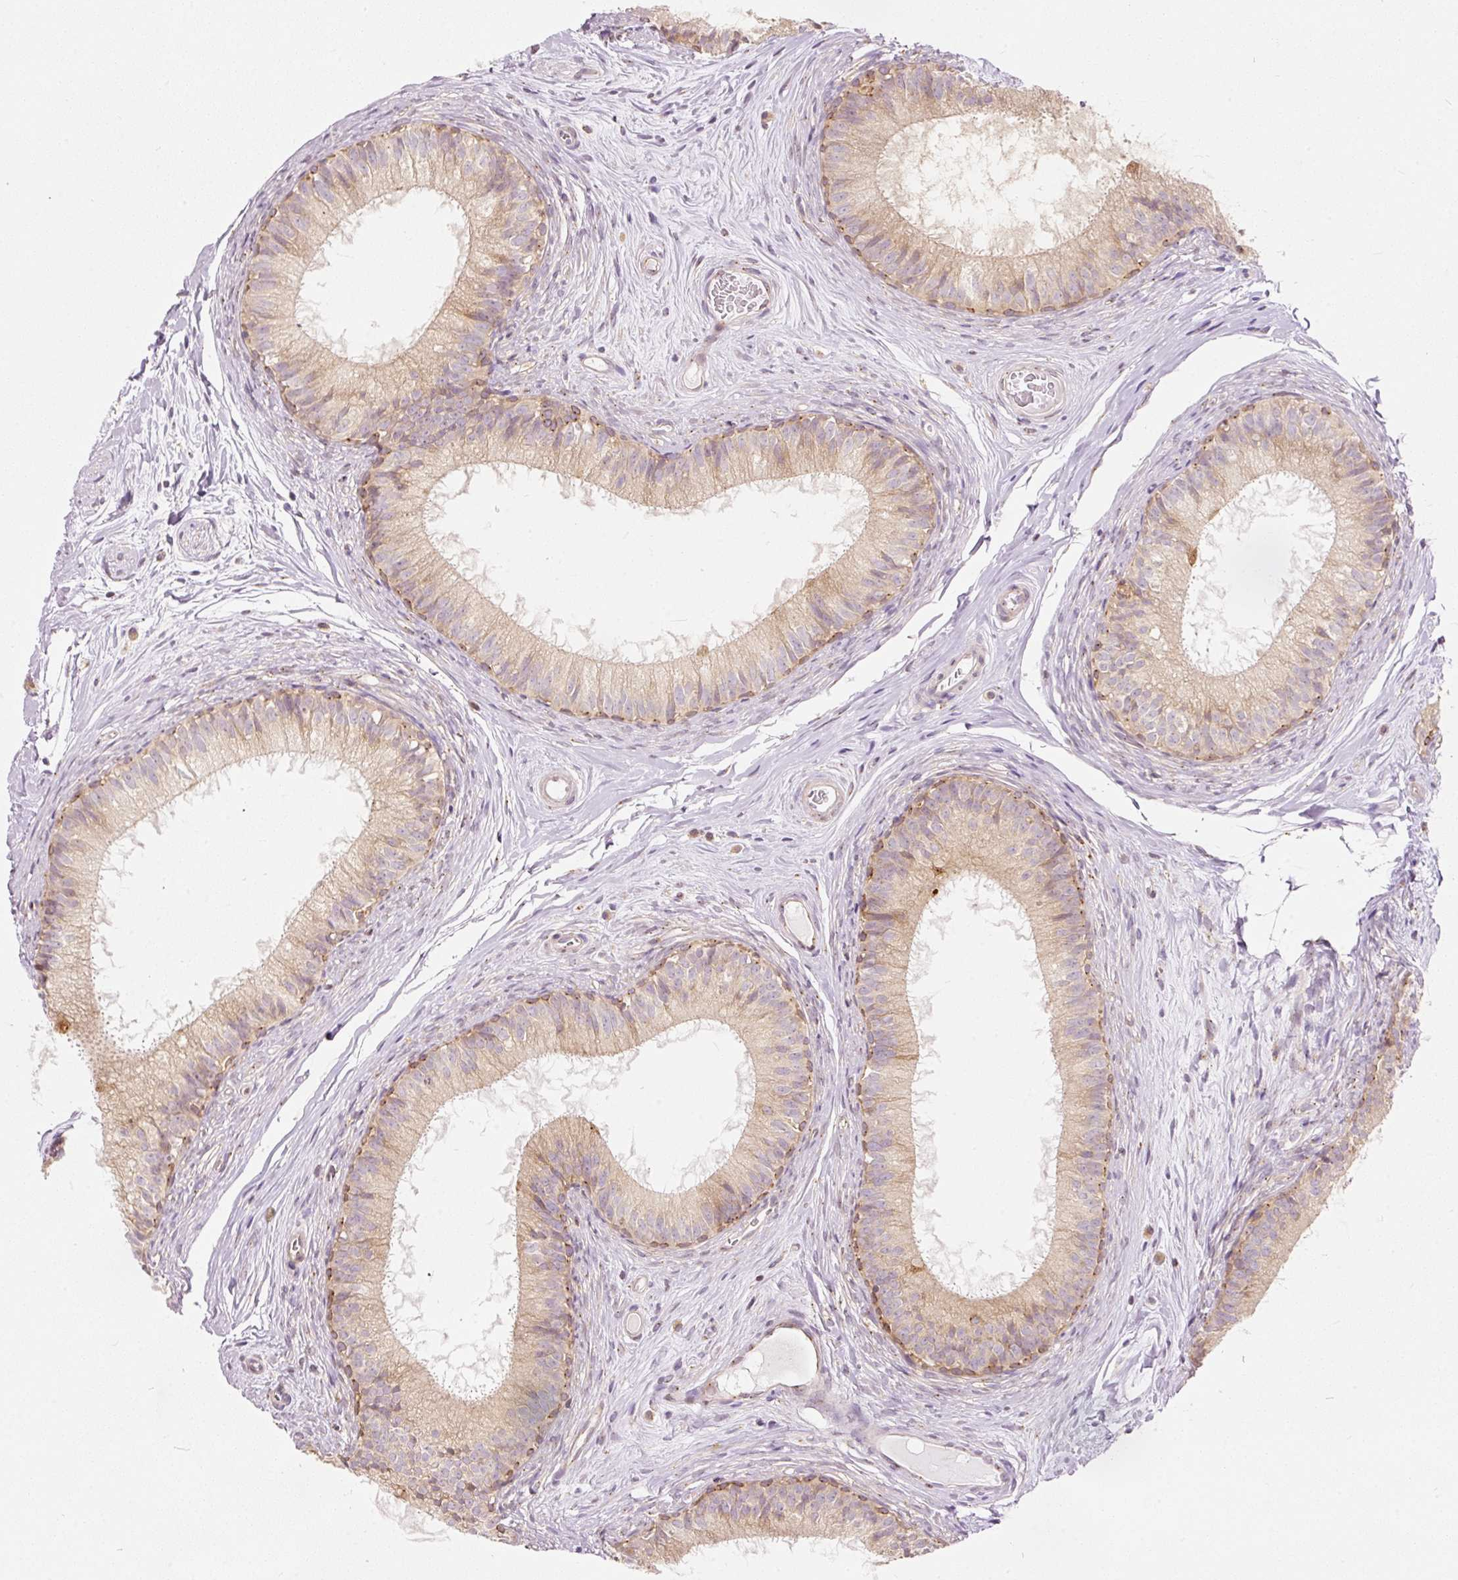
{"staining": {"intensity": "weak", "quantity": "25%-75%", "location": "cytoplasmic/membranous"}, "tissue": "epididymis", "cell_type": "Glandular cells", "image_type": "normal", "snomed": [{"axis": "morphology", "description": "Normal tissue, NOS"}, {"axis": "topography", "description": "Epididymis"}], "caption": "Weak cytoplasmic/membranous positivity is identified in approximately 25%-75% of glandular cells in normal epididymis.", "gene": "SNAPC5", "patient": {"sex": "male", "age": 25}}